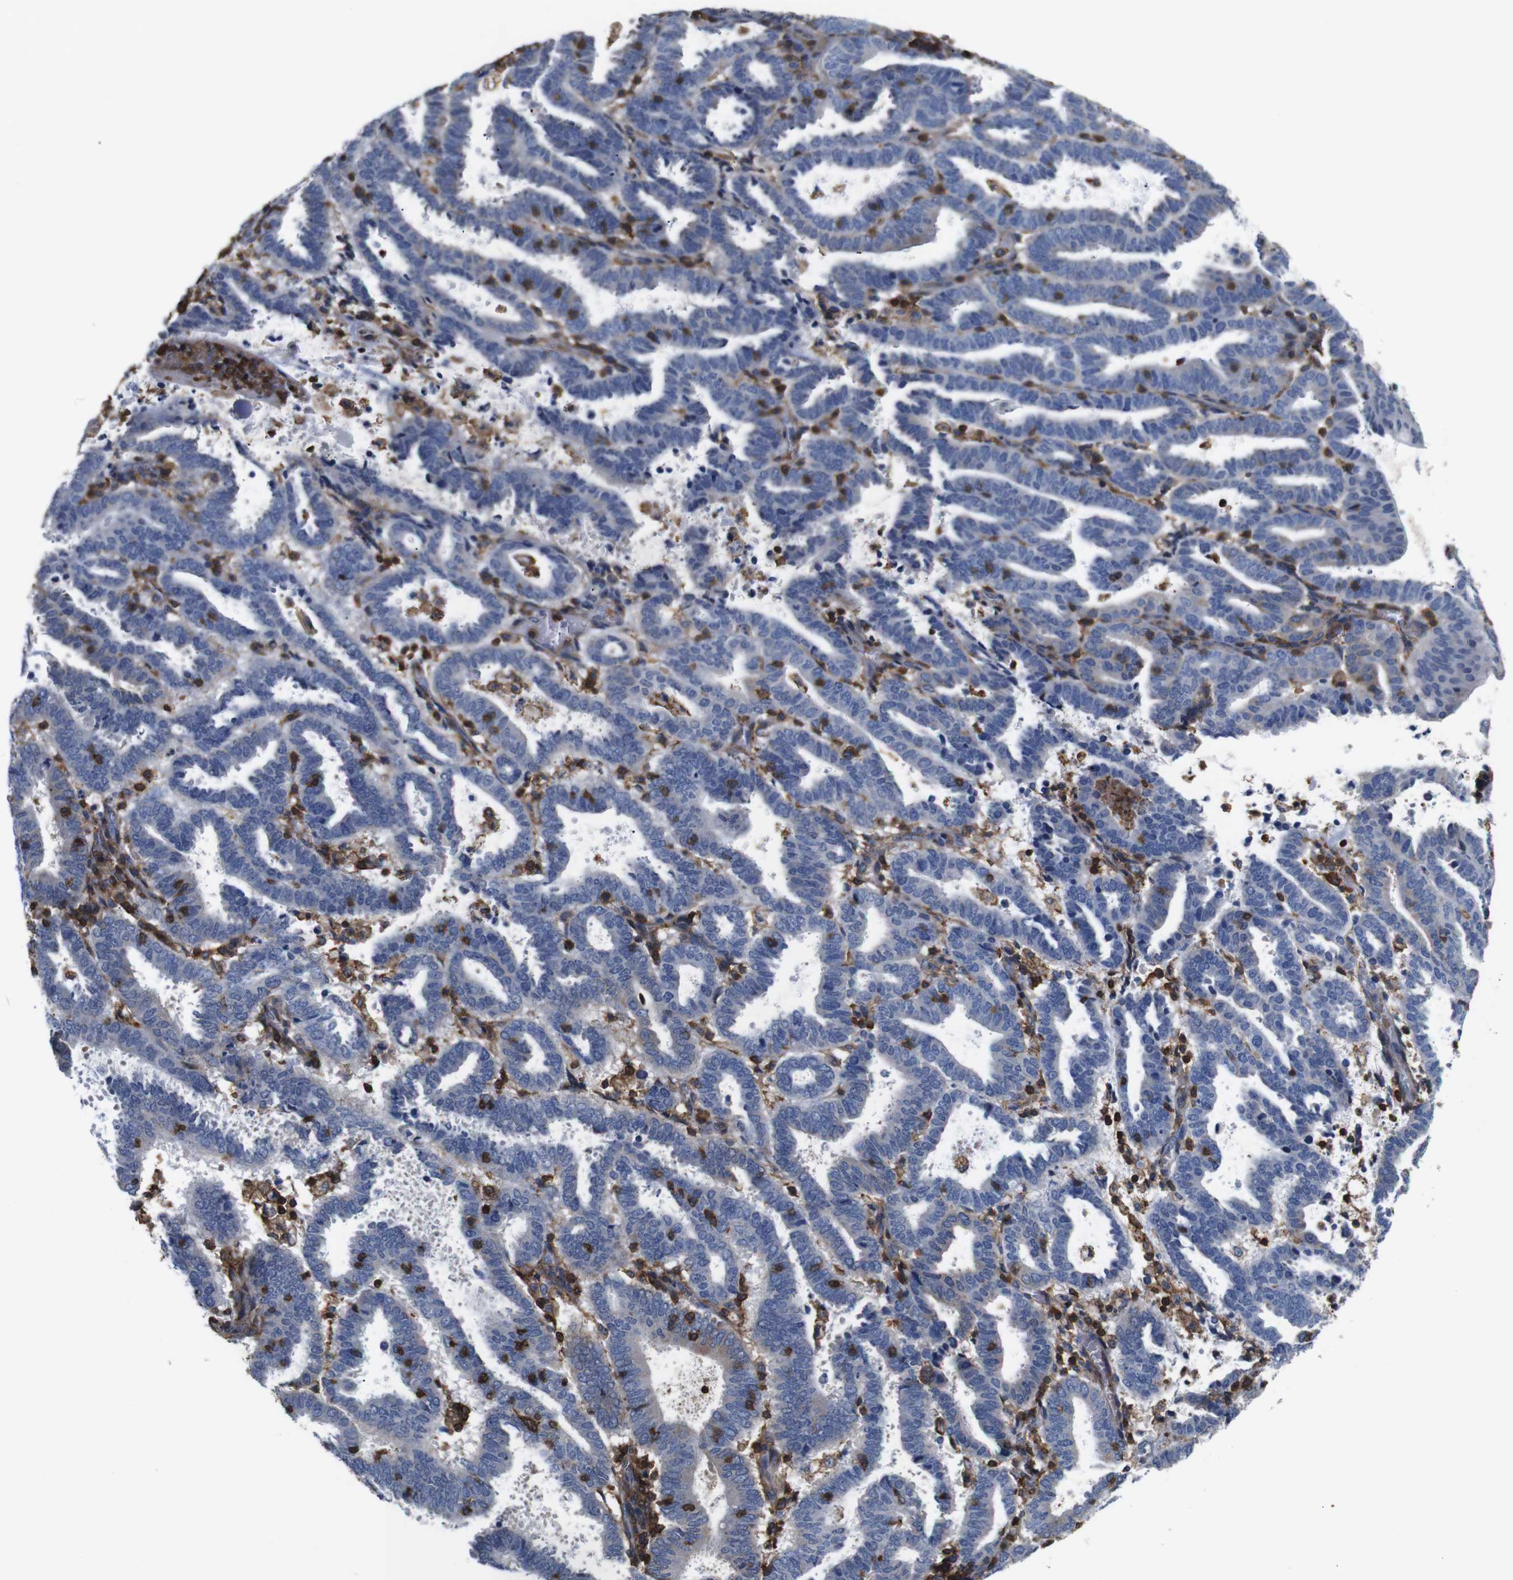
{"staining": {"intensity": "moderate", "quantity": "<25%", "location": "cytoplasmic/membranous"}, "tissue": "endometrial cancer", "cell_type": "Tumor cells", "image_type": "cancer", "snomed": [{"axis": "morphology", "description": "Adenocarcinoma, NOS"}, {"axis": "topography", "description": "Uterus"}], "caption": "Human endometrial adenocarcinoma stained for a protein (brown) exhibits moderate cytoplasmic/membranous positive expression in approximately <25% of tumor cells.", "gene": "PI4KA", "patient": {"sex": "female", "age": 83}}